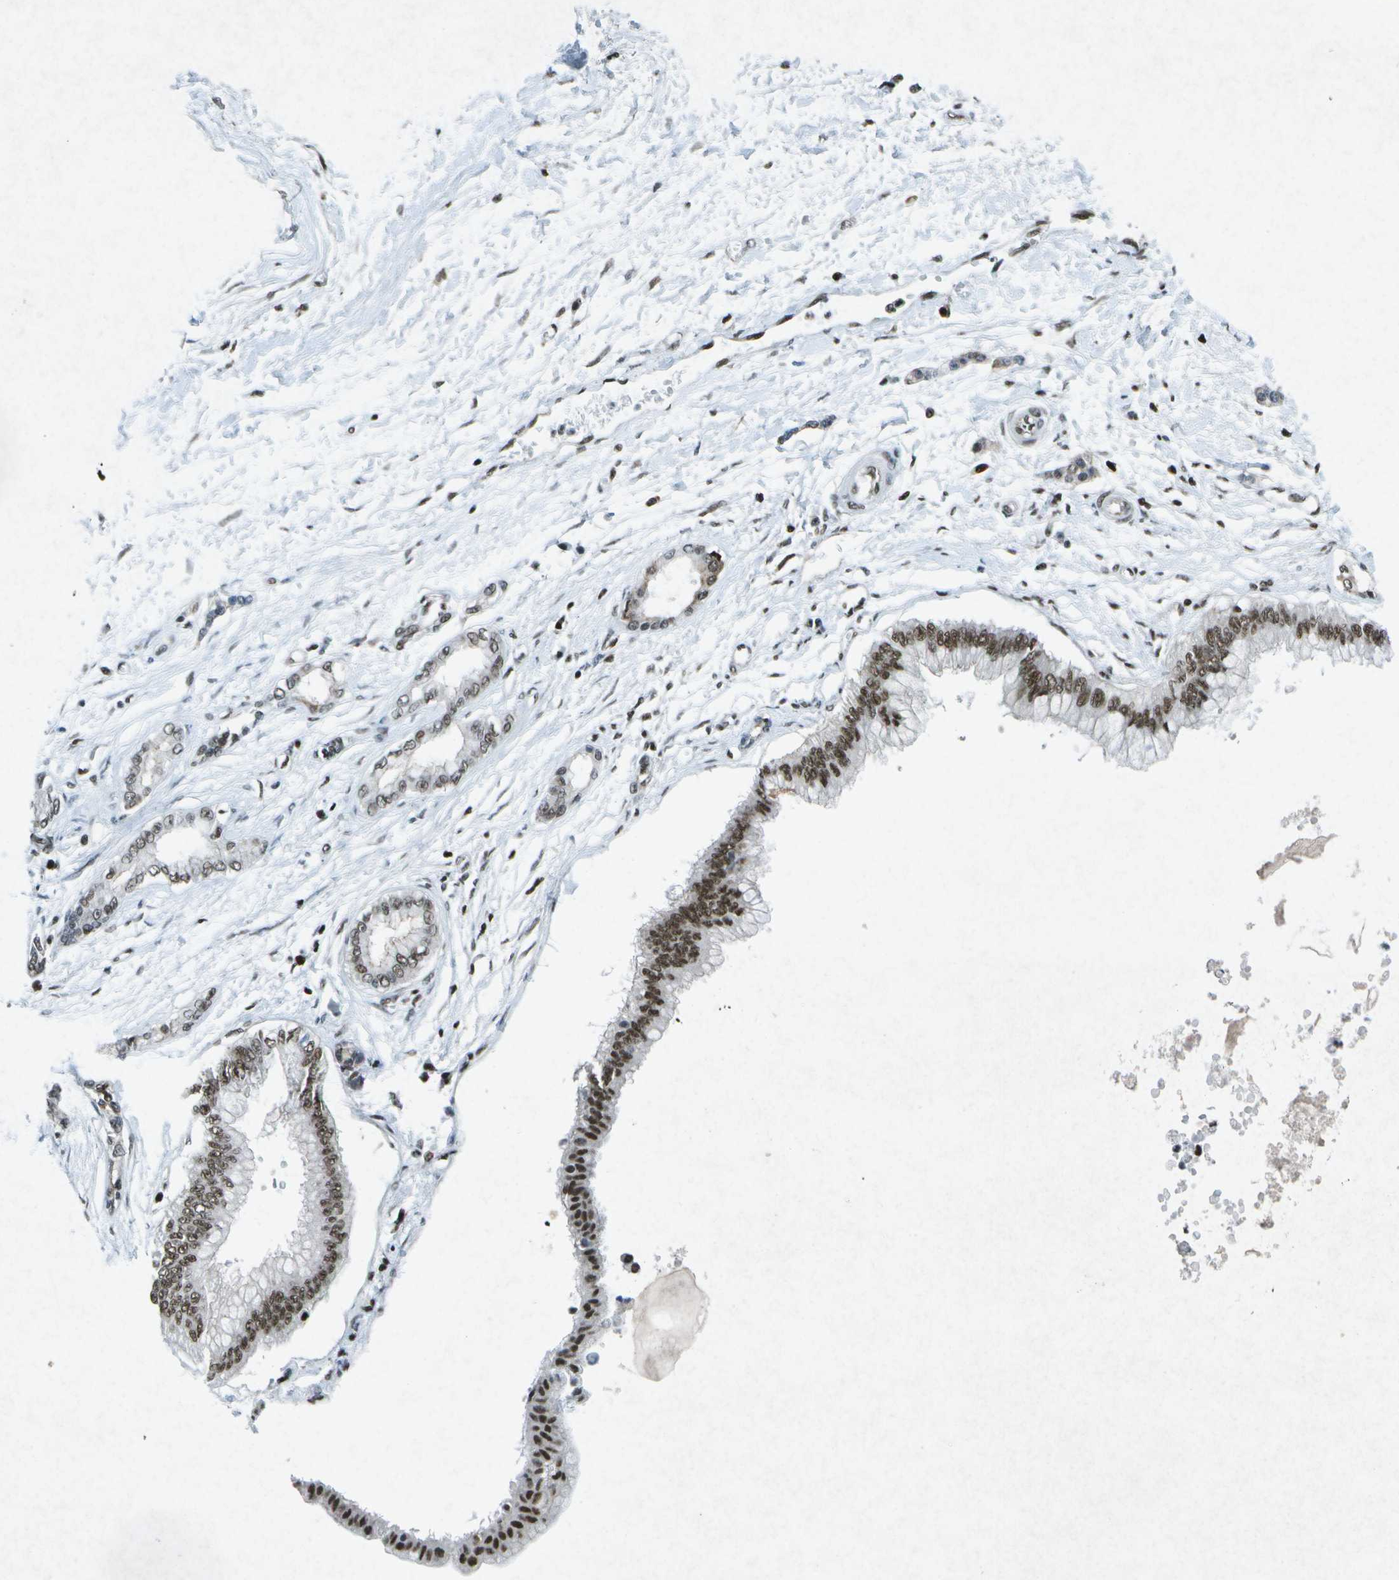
{"staining": {"intensity": "moderate", "quantity": ">75%", "location": "nuclear"}, "tissue": "pancreatic cancer", "cell_type": "Tumor cells", "image_type": "cancer", "snomed": [{"axis": "morphology", "description": "Adenocarcinoma, NOS"}, {"axis": "topography", "description": "Pancreas"}], "caption": "Pancreatic cancer (adenocarcinoma) was stained to show a protein in brown. There is medium levels of moderate nuclear staining in approximately >75% of tumor cells. The protein of interest is shown in brown color, while the nuclei are stained blue.", "gene": "MTA2", "patient": {"sex": "male", "age": 56}}